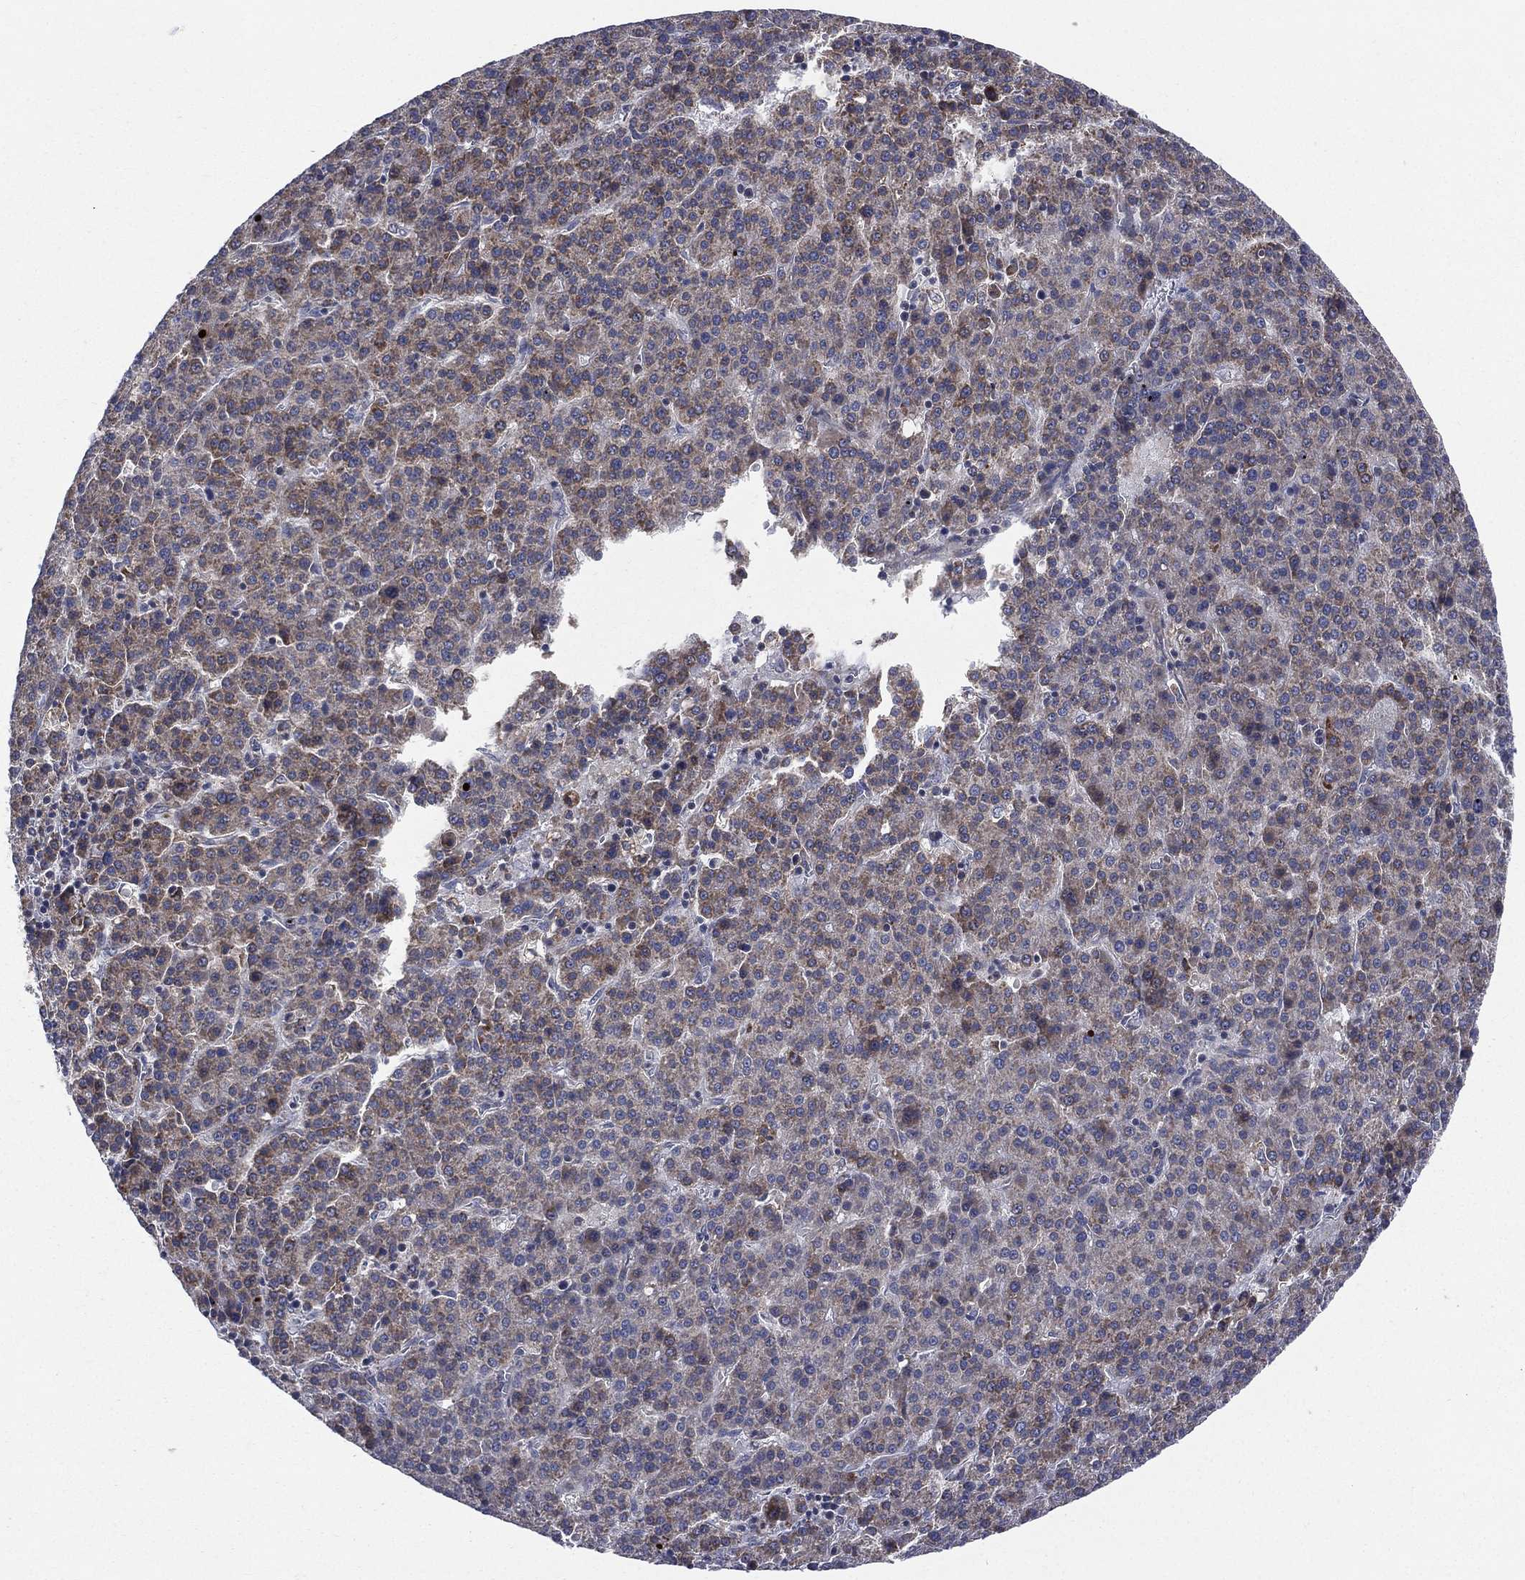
{"staining": {"intensity": "moderate", "quantity": ">75%", "location": "cytoplasmic/membranous"}, "tissue": "liver cancer", "cell_type": "Tumor cells", "image_type": "cancer", "snomed": [{"axis": "morphology", "description": "Carcinoma, Hepatocellular, NOS"}, {"axis": "topography", "description": "Liver"}], "caption": "Immunohistochemistry of hepatocellular carcinoma (liver) shows medium levels of moderate cytoplasmic/membranous positivity in approximately >75% of tumor cells.", "gene": "CCDC159", "patient": {"sex": "female", "age": 58}}